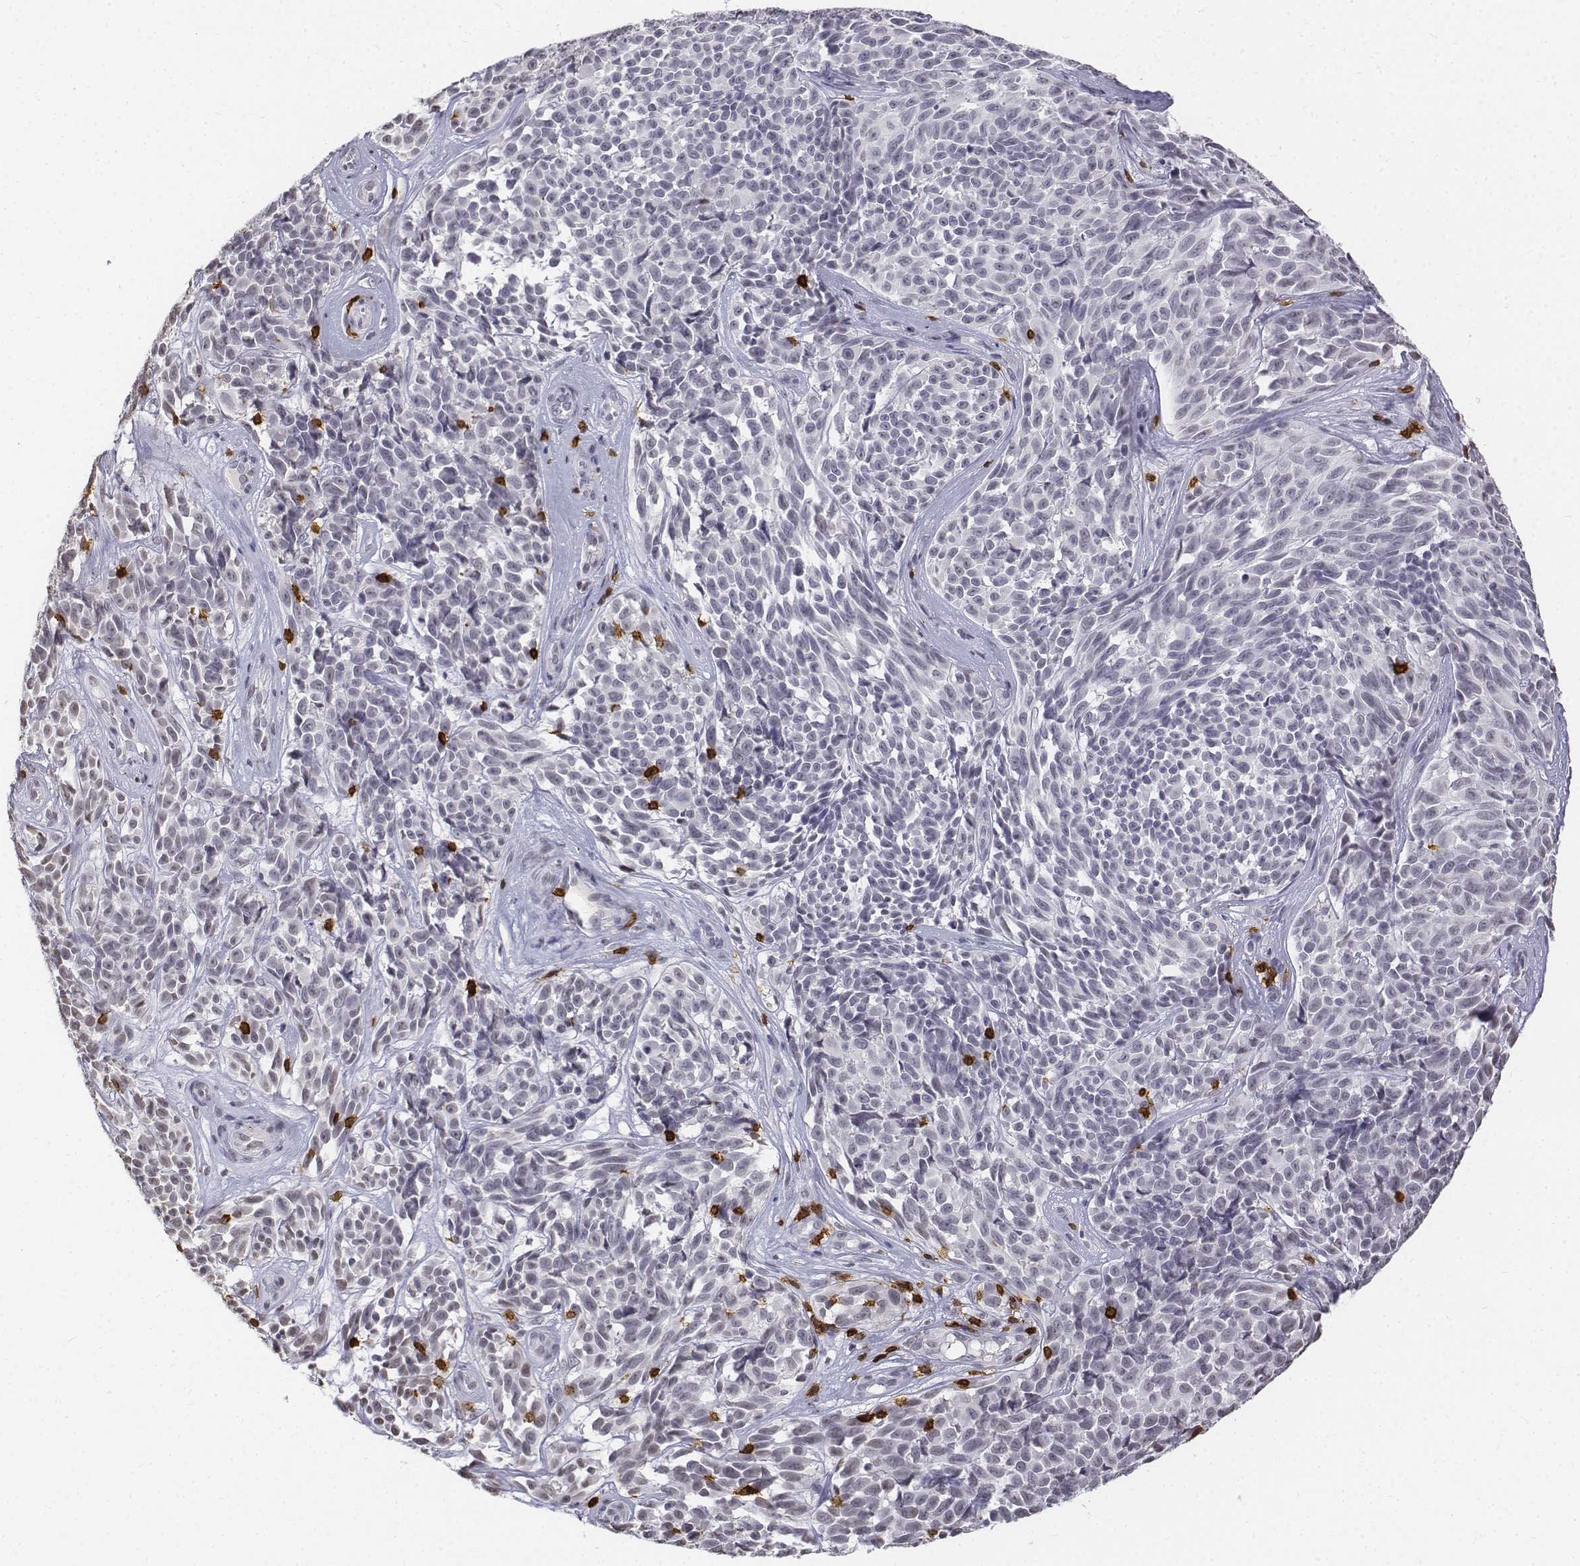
{"staining": {"intensity": "negative", "quantity": "none", "location": "none"}, "tissue": "melanoma", "cell_type": "Tumor cells", "image_type": "cancer", "snomed": [{"axis": "morphology", "description": "Malignant melanoma, NOS"}, {"axis": "topography", "description": "Skin"}], "caption": "This is an immunohistochemistry histopathology image of human melanoma. There is no staining in tumor cells.", "gene": "CD3E", "patient": {"sex": "female", "age": 88}}